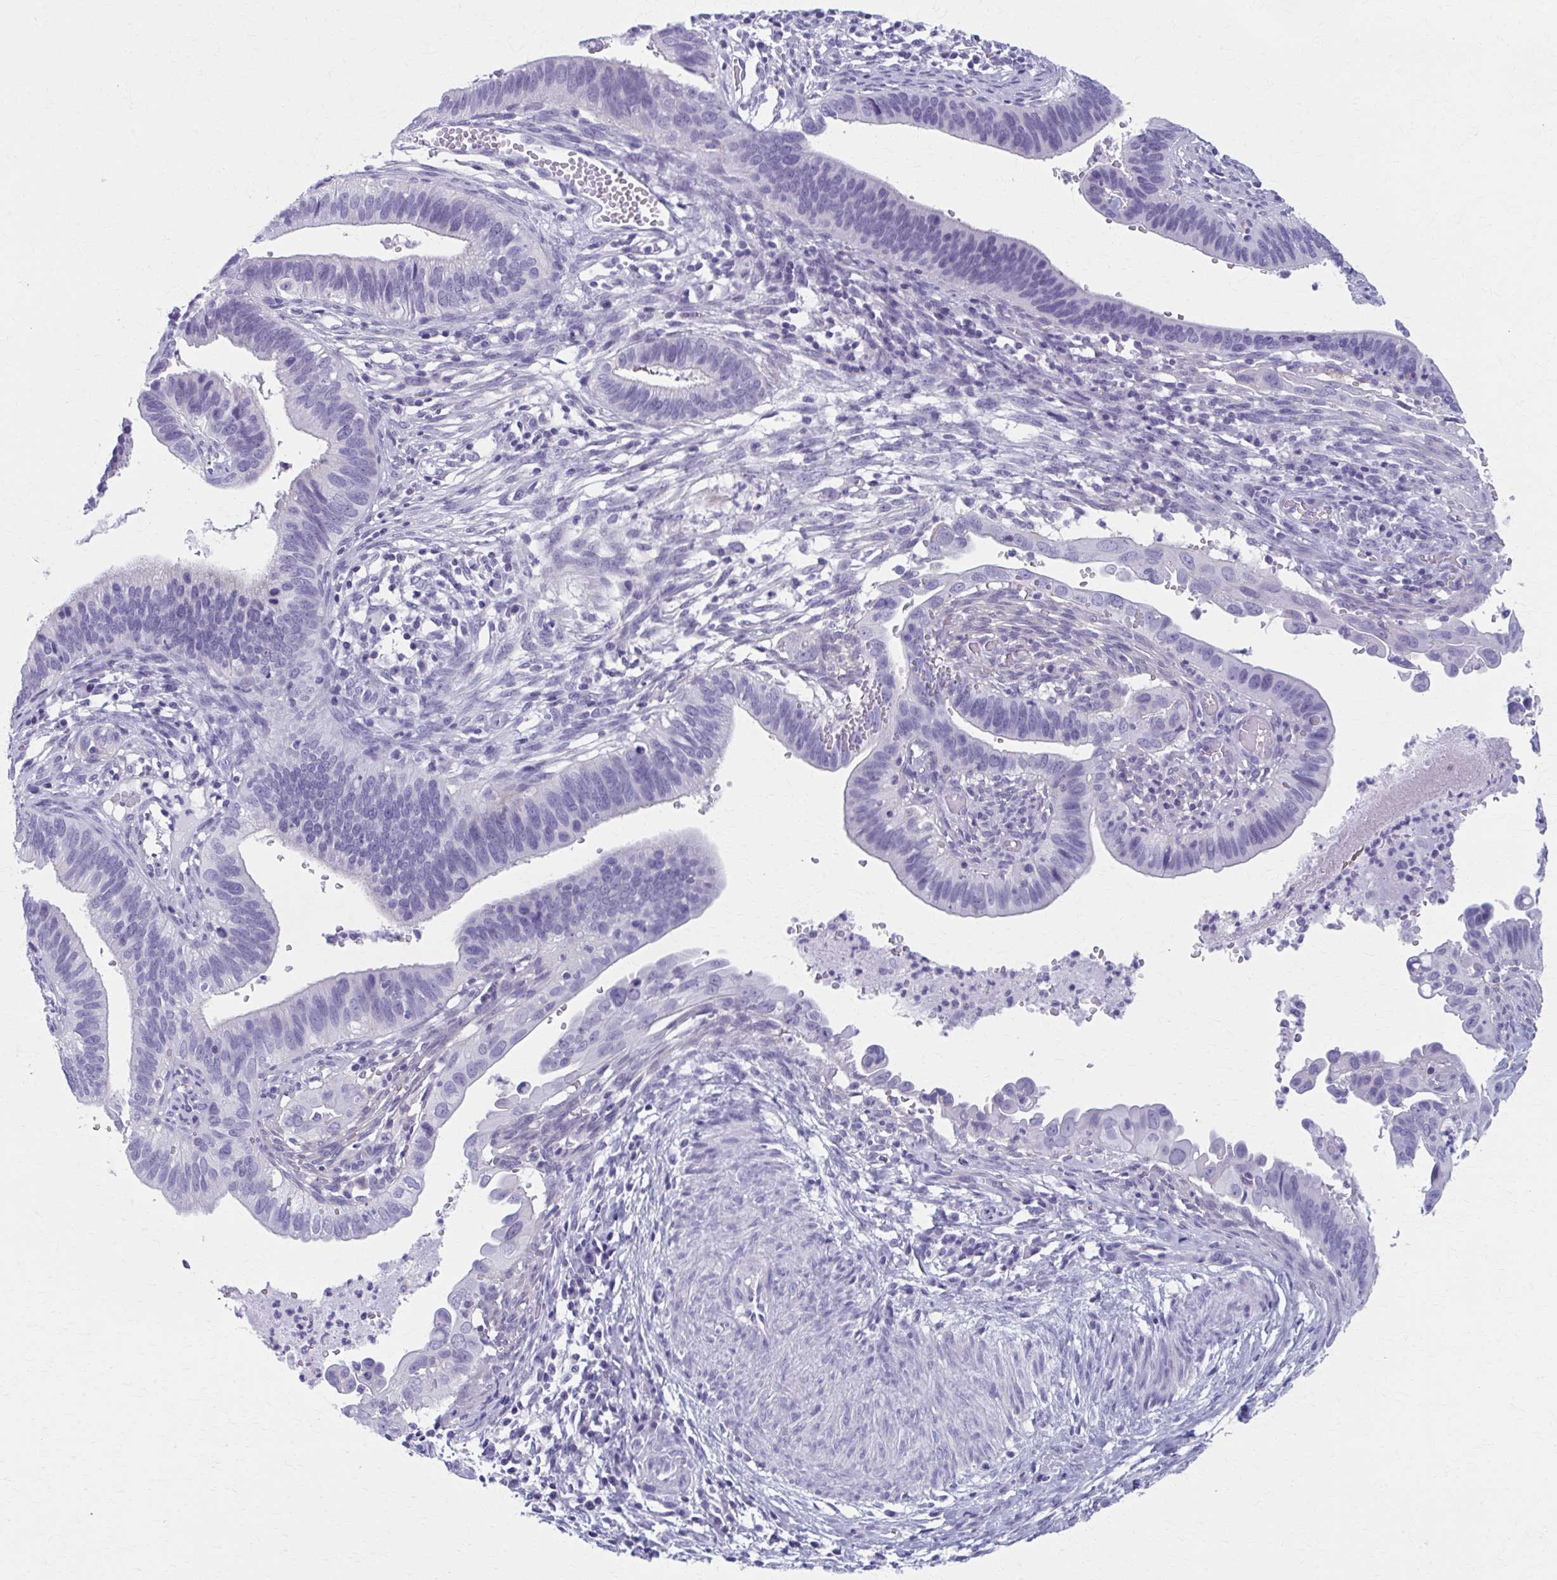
{"staining": {"intensity": "negative", "quantity": "none", "location": "none"}, "tissue": "cervical cancer", "cell_type": "Tumor cells", "image_type": "cancer", "snomed": [{"axis": "morphology", "description": "Adenocarcinoma, NOS"}, {"axis": "topography", "description": "Cervix"}], "caption": "Immunohistochemistry (IHC) photomicrograph of cervical cancer (adenocarcinoma) stained for a protein (brown), which displays no staining in tumor cells. The staining was performed using DAB (3,3'-diaminobenzidine) to visualize the protein expression in brown, while the nuclei were stained in blue with hematoxylin (Magnification: 20x).", "gene": "MPLKIP", "patient": {"sex": "female", "age": 42}}